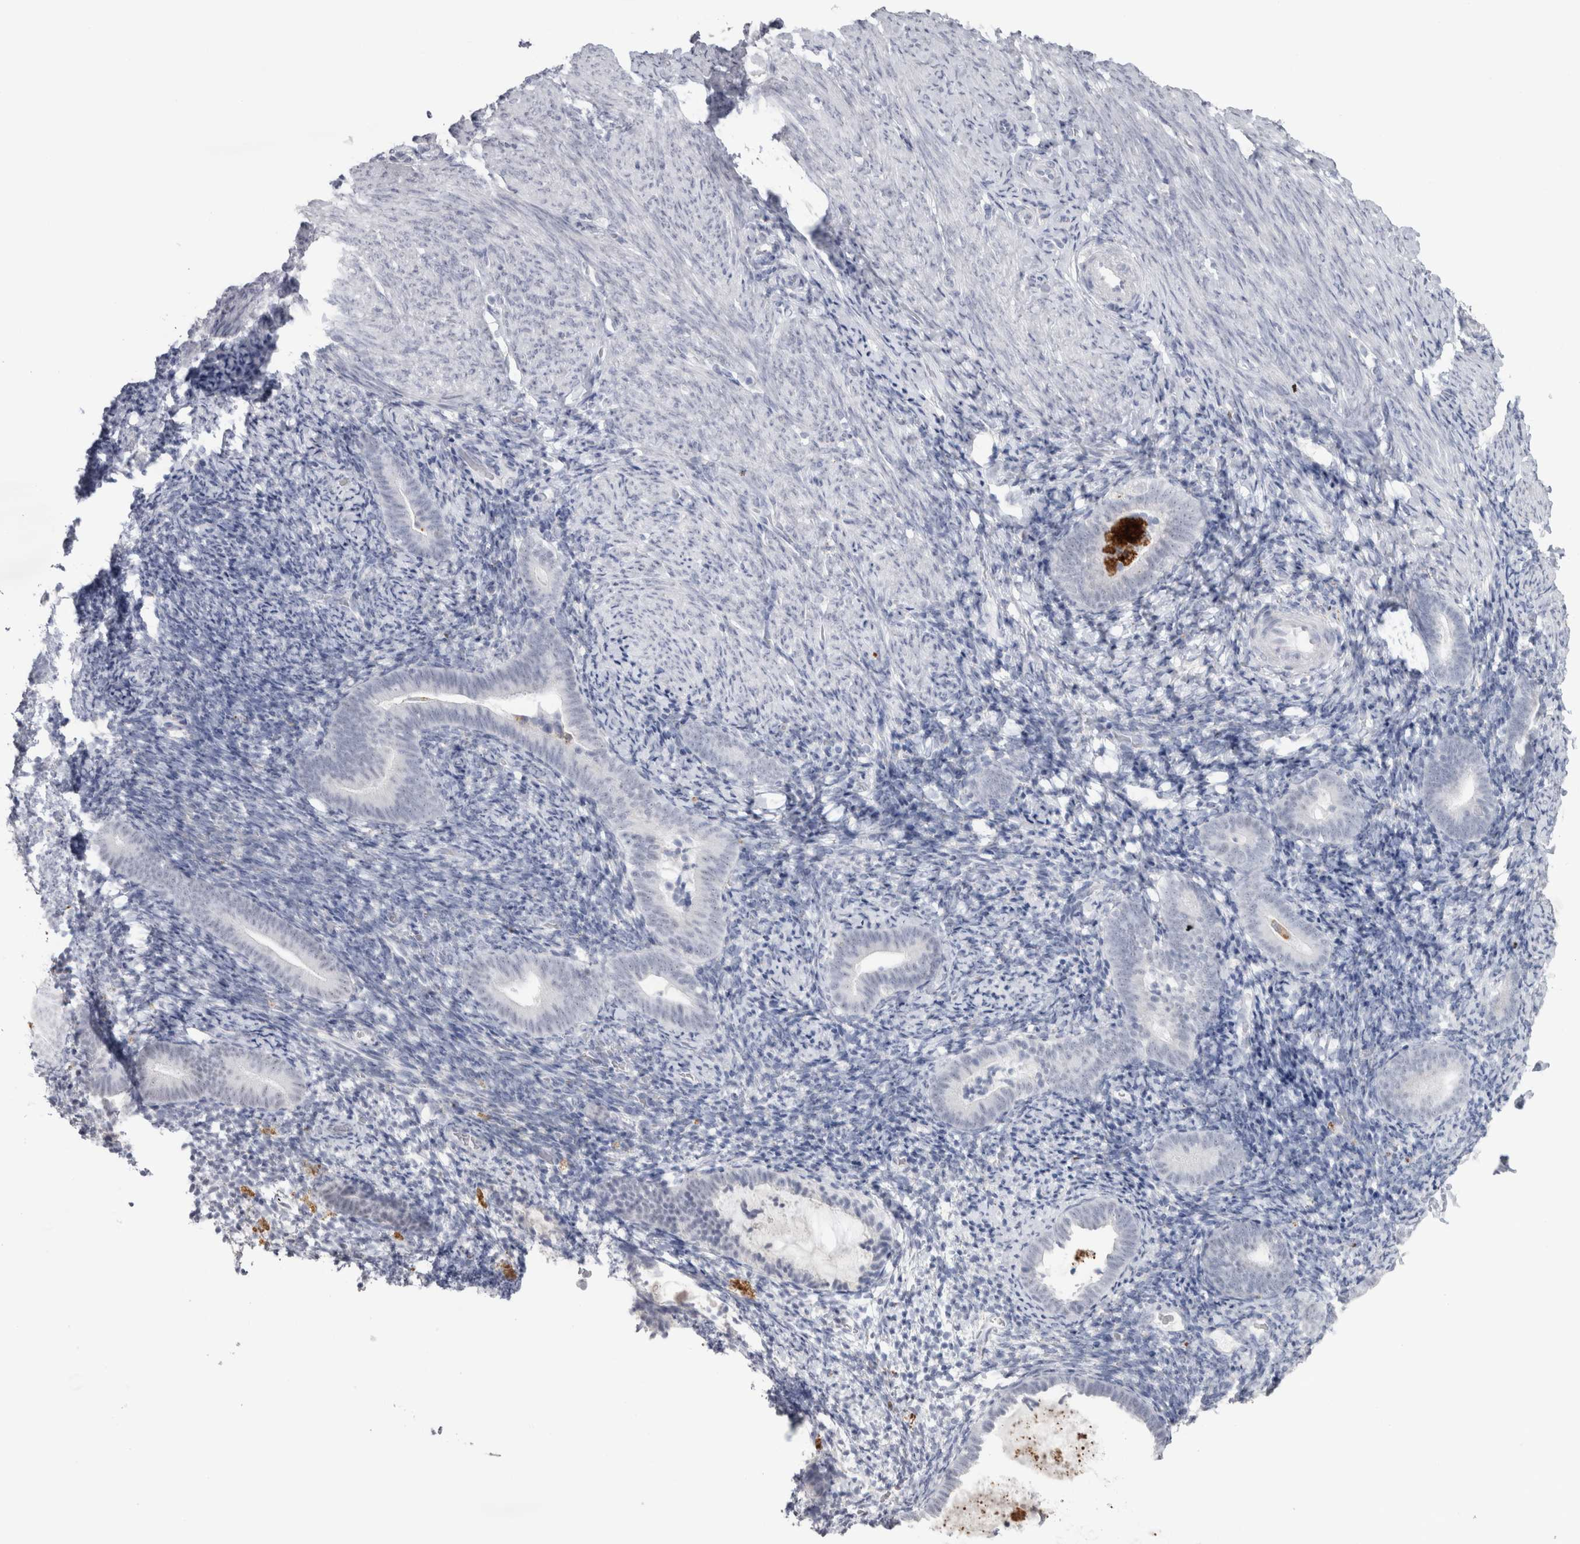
{"staining": {"intensity": "negative", "quantity": "none", "location": "none"}, "tissue": "endometrium", "cell_type": "Cells in endometrial stroma", "image_type": "normal", "snomed": [{"axis": "morphology", "description": "Normal tissue, NOS"}, {"axis": "topography", "description": "Endometrium"}], "caption": "Endometrium stained for a protein using immunohistochemistry (IHC) reveals no expression cells in endometrial stroma.", "gene": "CDH17", "patient": {"sex": "female", "age": 51}}